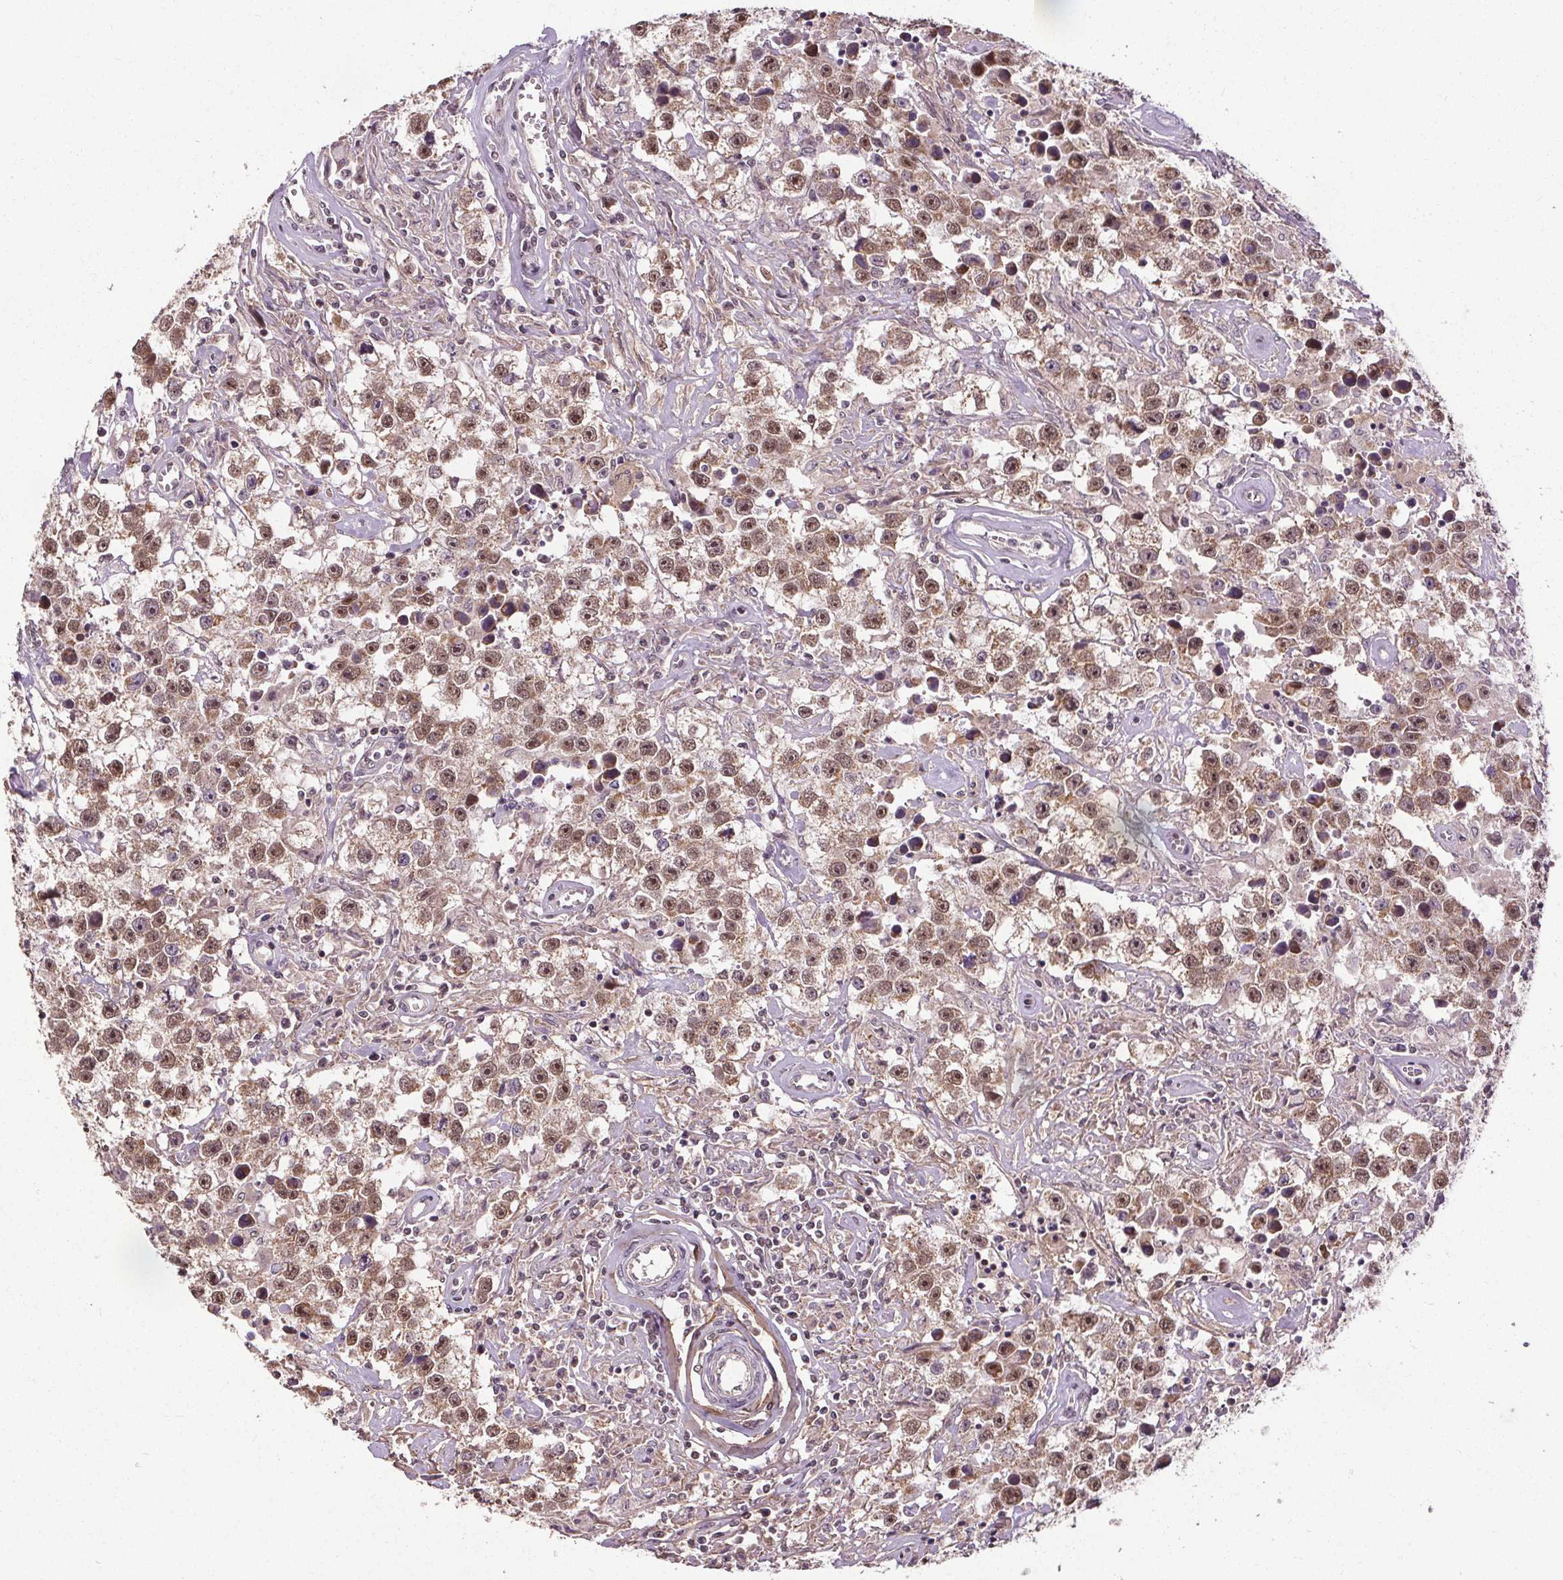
{"staining": {"intensity": "moderate", "quantity": ">75%", "location": "nuclear"}, "tissue": "testis cancer", "cell_type": "Tumor cells", "image_type": "cancer", "snomed": [{"axis": "morphology", "description": "Seminoma, NOS"}, {"axis": "topography", "description": "Testis"}], "caption": "Immunohistochemical staining of testis cancer displays medium levels of moderate nuclear positivity in about >75% of tumor cells.", "gene": "KIAA0232", "patient": {"sex": "male", "age": 43}}